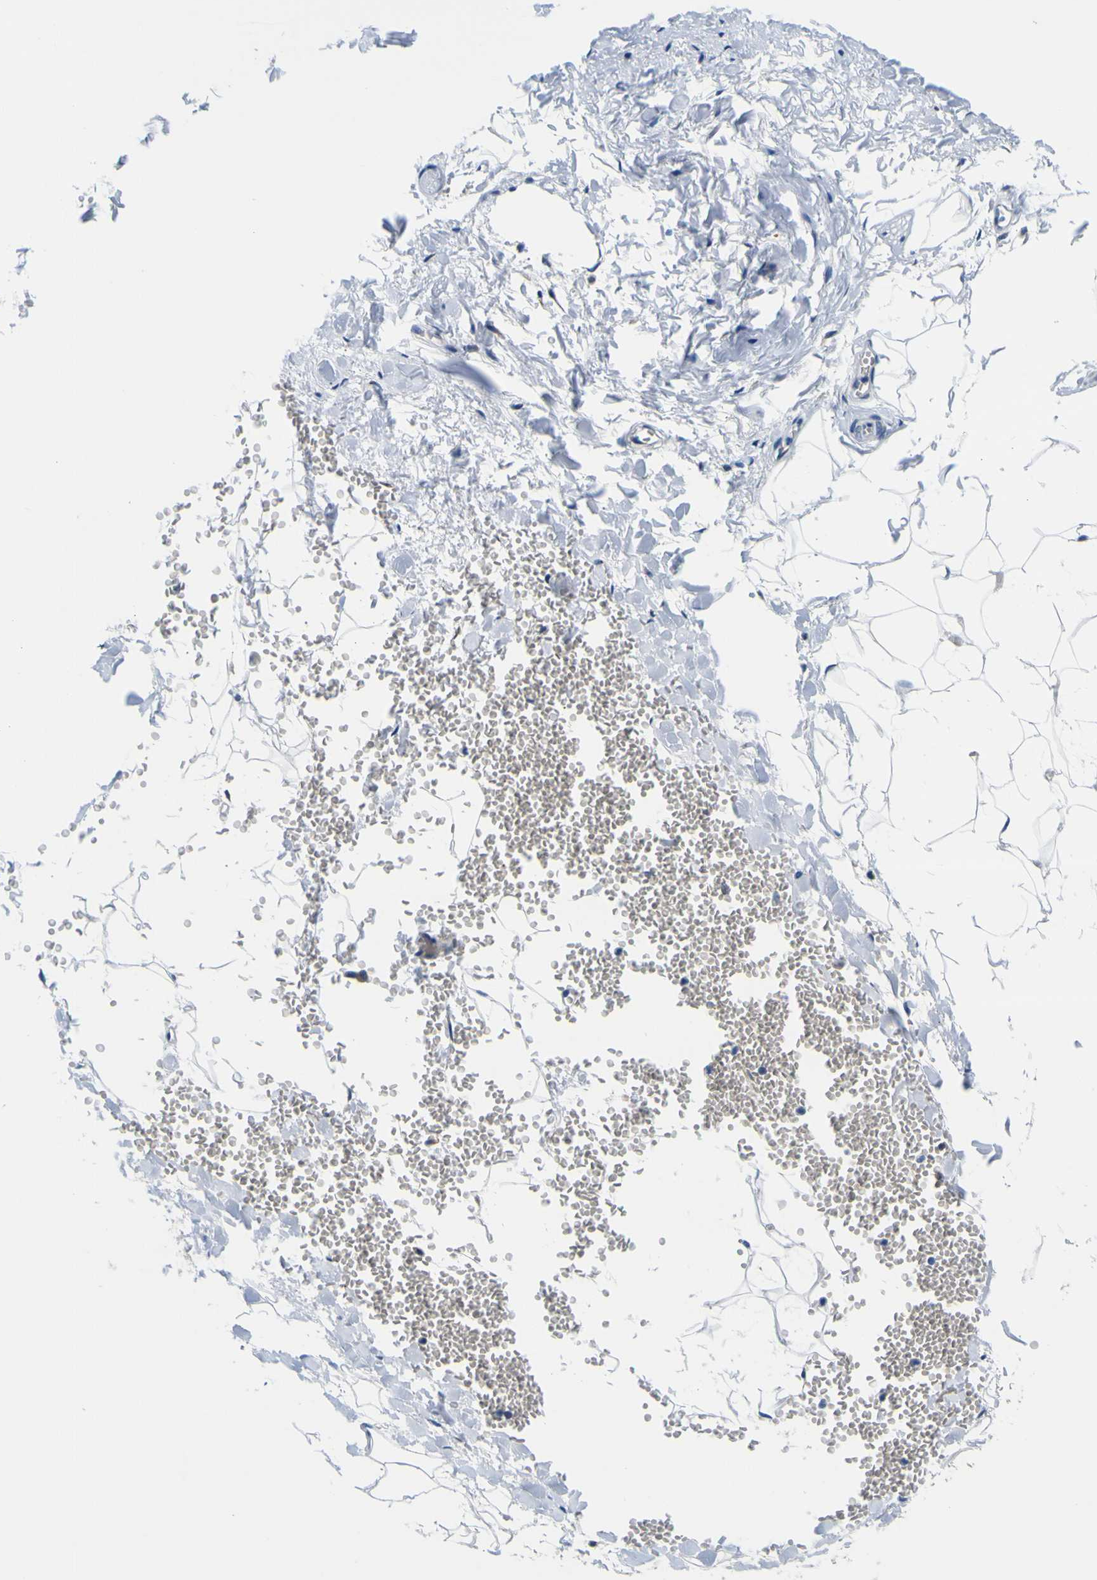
{"staining": {"intensity": "negative", "quantity": "none", "location": "none"}, "tissue": "adipose tissue", "cell_type": "Adipocytes", "image_type": "normal", "snomed": [{"axis": "morphology", "description": "Normal tissue, NOS"}, {"axis": "topography", "description": "Adipose tissue"}, {"axis": "topography", "description": "Peripheral nerve tissue"}], "caption": "Immunohistochemistry (IHC) photomicrograph of unremarkable adipose tissue stained for a protein (brown), which shows no positivity in adipocytes.", "gene": "NLRP3", "patient": {"sex": "male", "age": 52}}